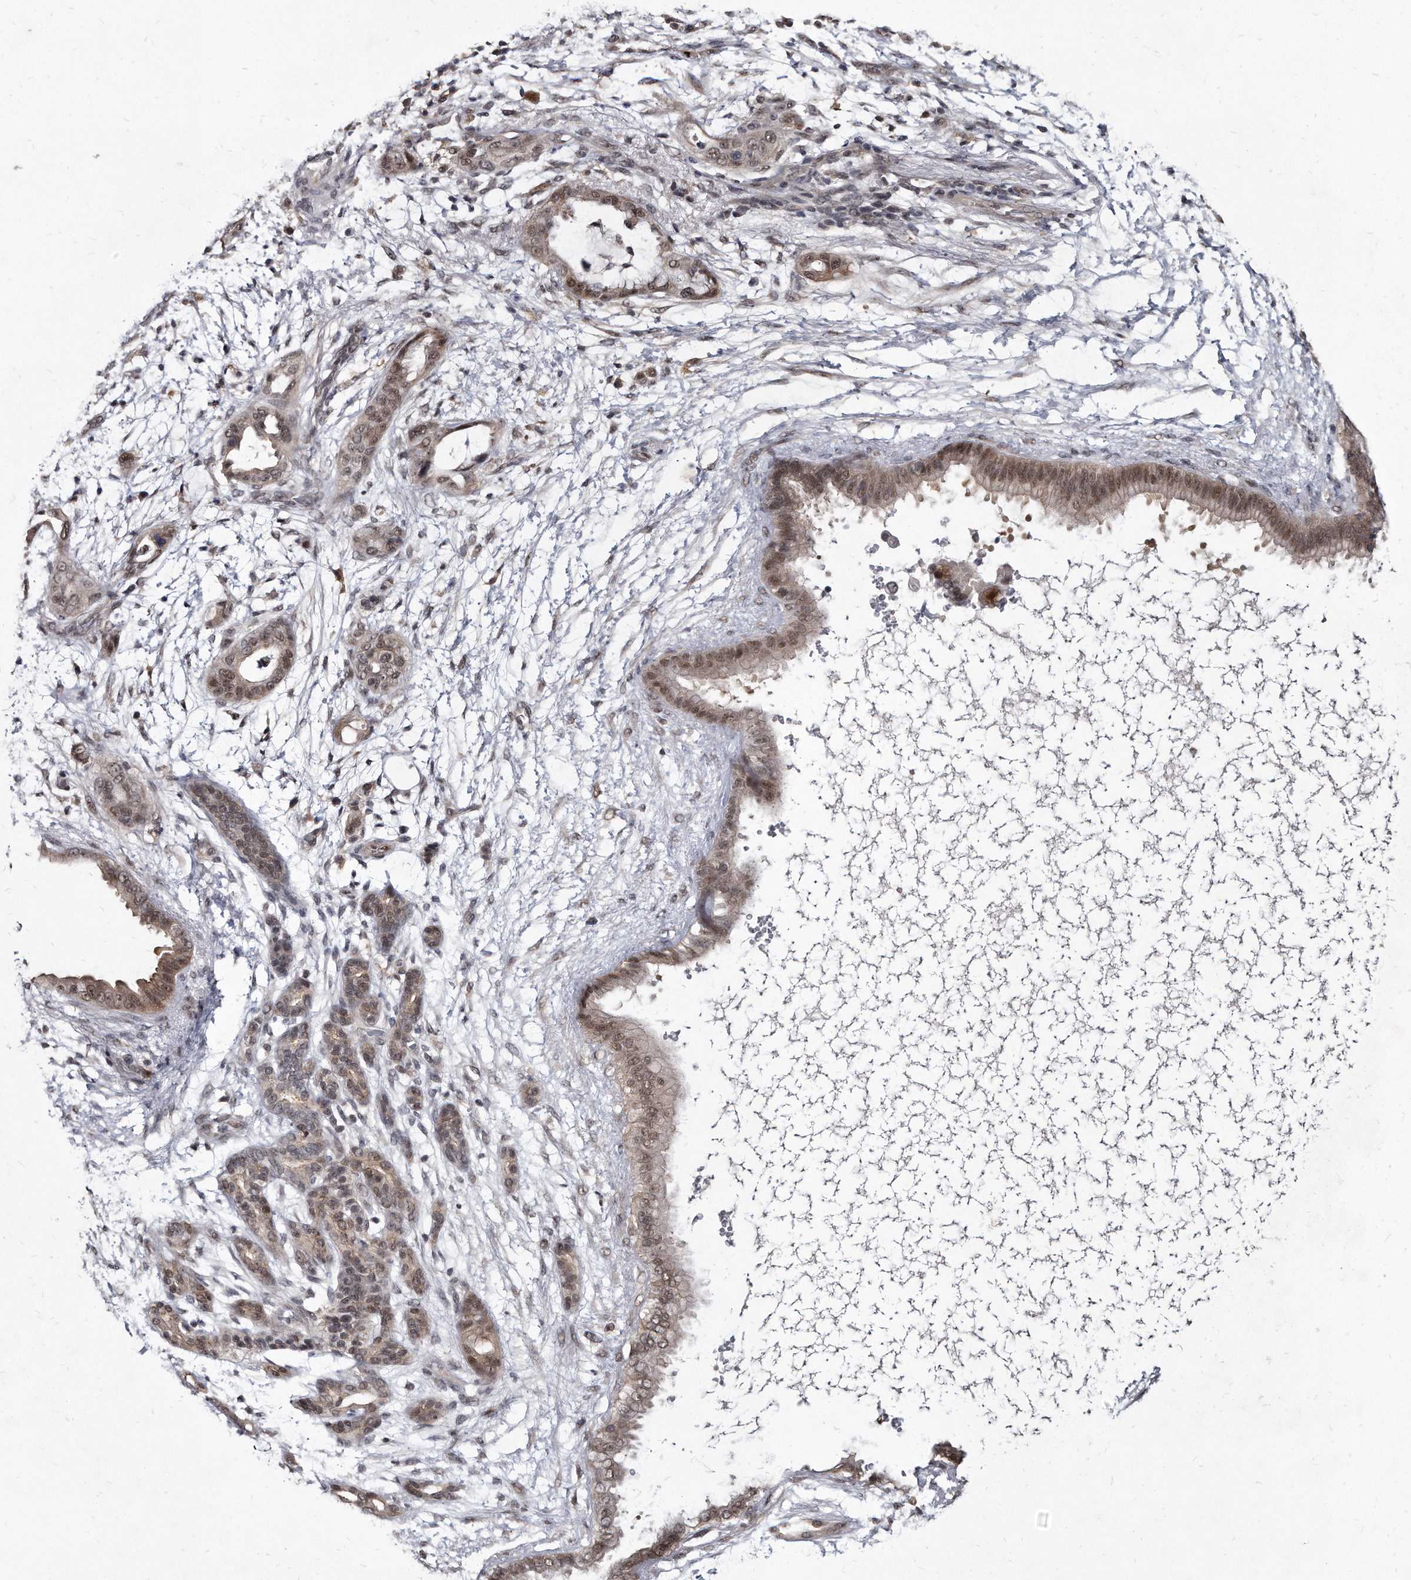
{"staining": {"intensity": "weak", "quantity": ">75%", "location": "cytoplasmic/membranous,nuclear"}, "tissue": "pancreatic cancer", "cell_type": "Tumor cells", "image_type": "cancer", "snomed": [{"axis": "morphology", "description": "Adenocarcinoma, NOS"}, {"axis": "topography", "description": "Pancreas"}], "caption": "There is low levels of weak cytoplasmic/membranous and nuclear positivity in tumor cells of pancreatic adenocarcinoma, as demonstrated by immunohistochemical staining (brown color).", "gene": "KLHDC3", "patient": {"sex": "male", "age": 59}}